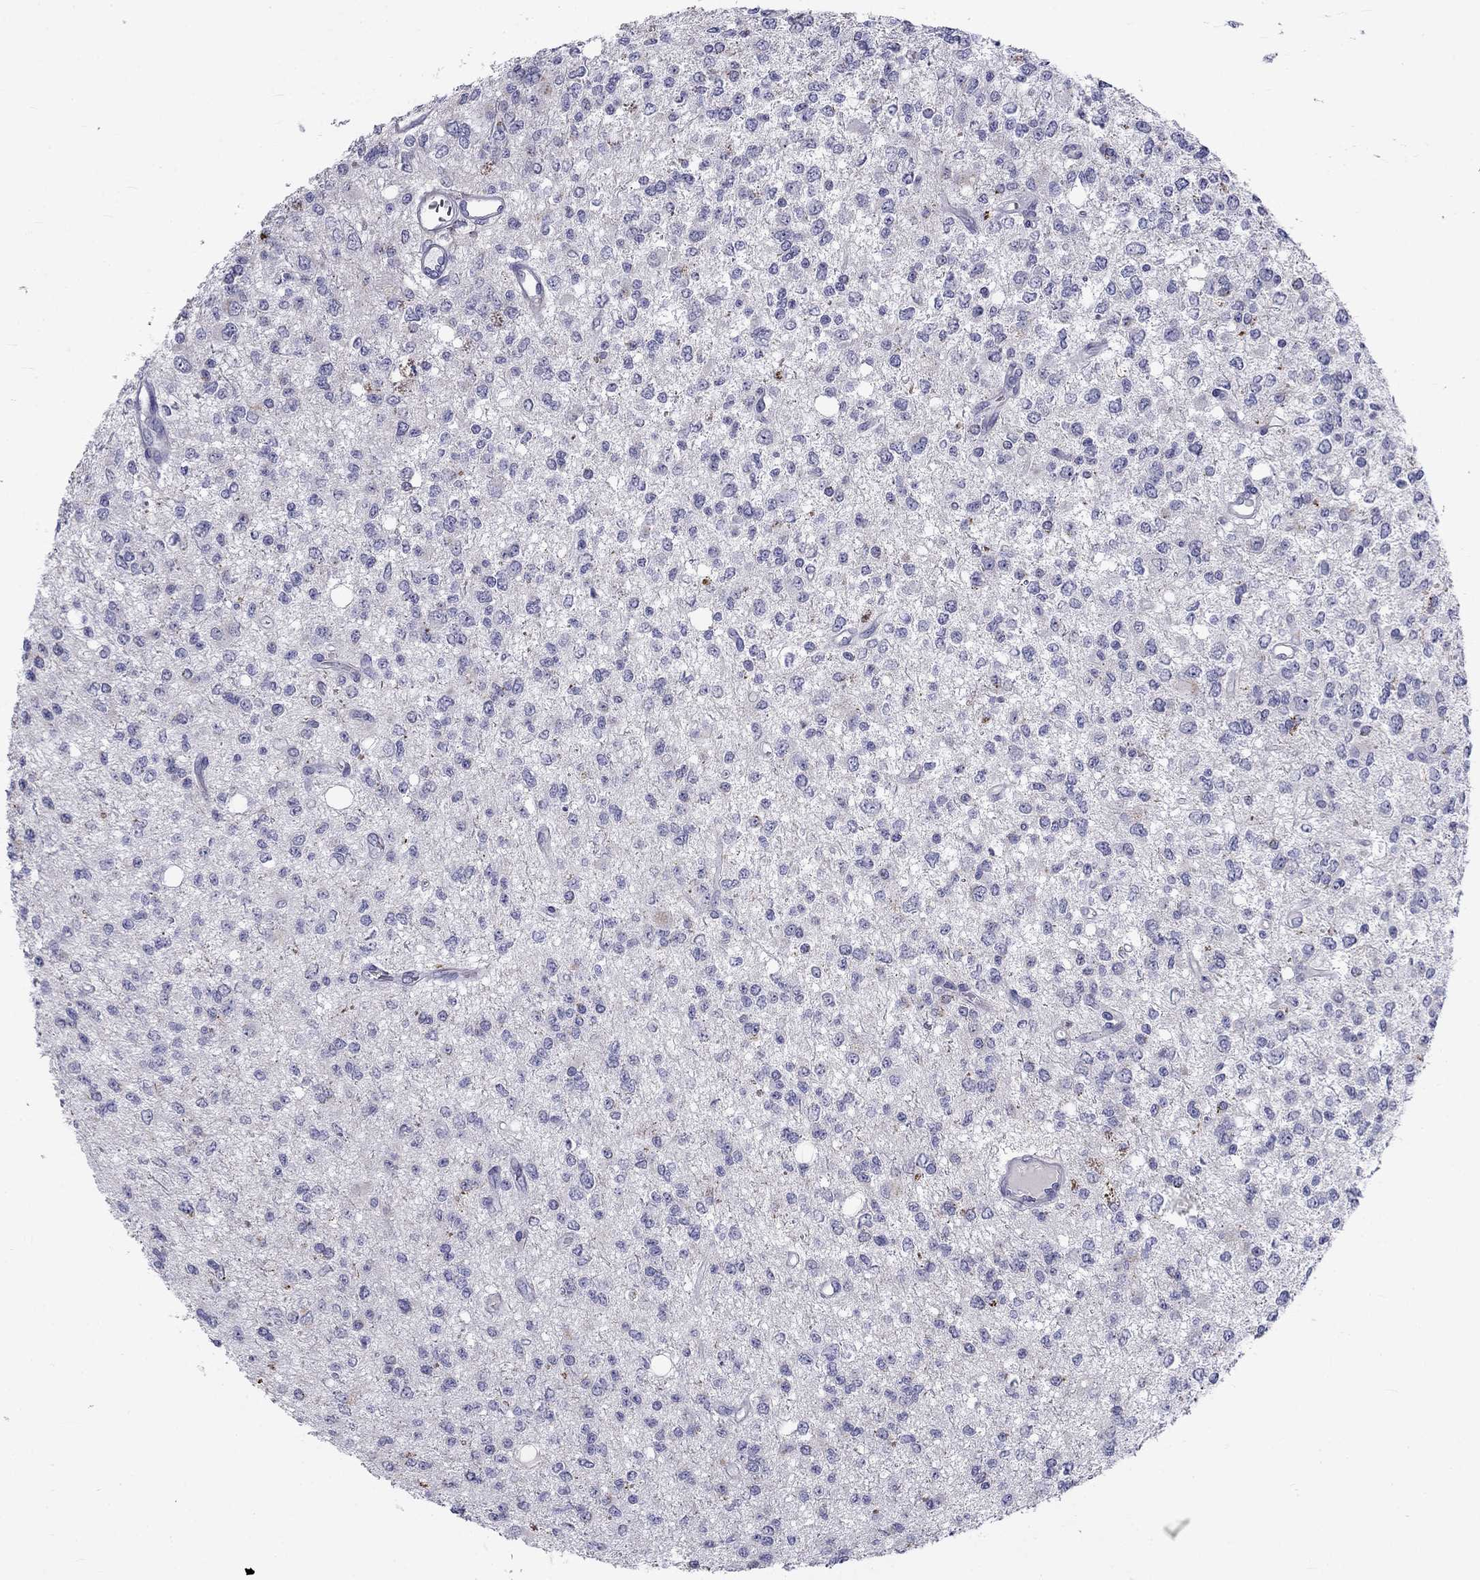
{"staining": {"intensity": "negative", "quantity": "none", "location": "none"}, "tissue": "glioma", "cell_type": "Tumor cells", "image_type": "cancer", "snomed": [{"axis": "morphology", "description": "Glioma, malignant, Low grade"}, {"axis": "topography", "description": "Brain"}], "caption": "Immunohistochemistry micrograph of human malignant glioma (low-grade) stained for a protein (brown), which reveals no expression in tumor cells.", "gene": "CLPSL2", "patient": {"sex": "male", "age": 67}}